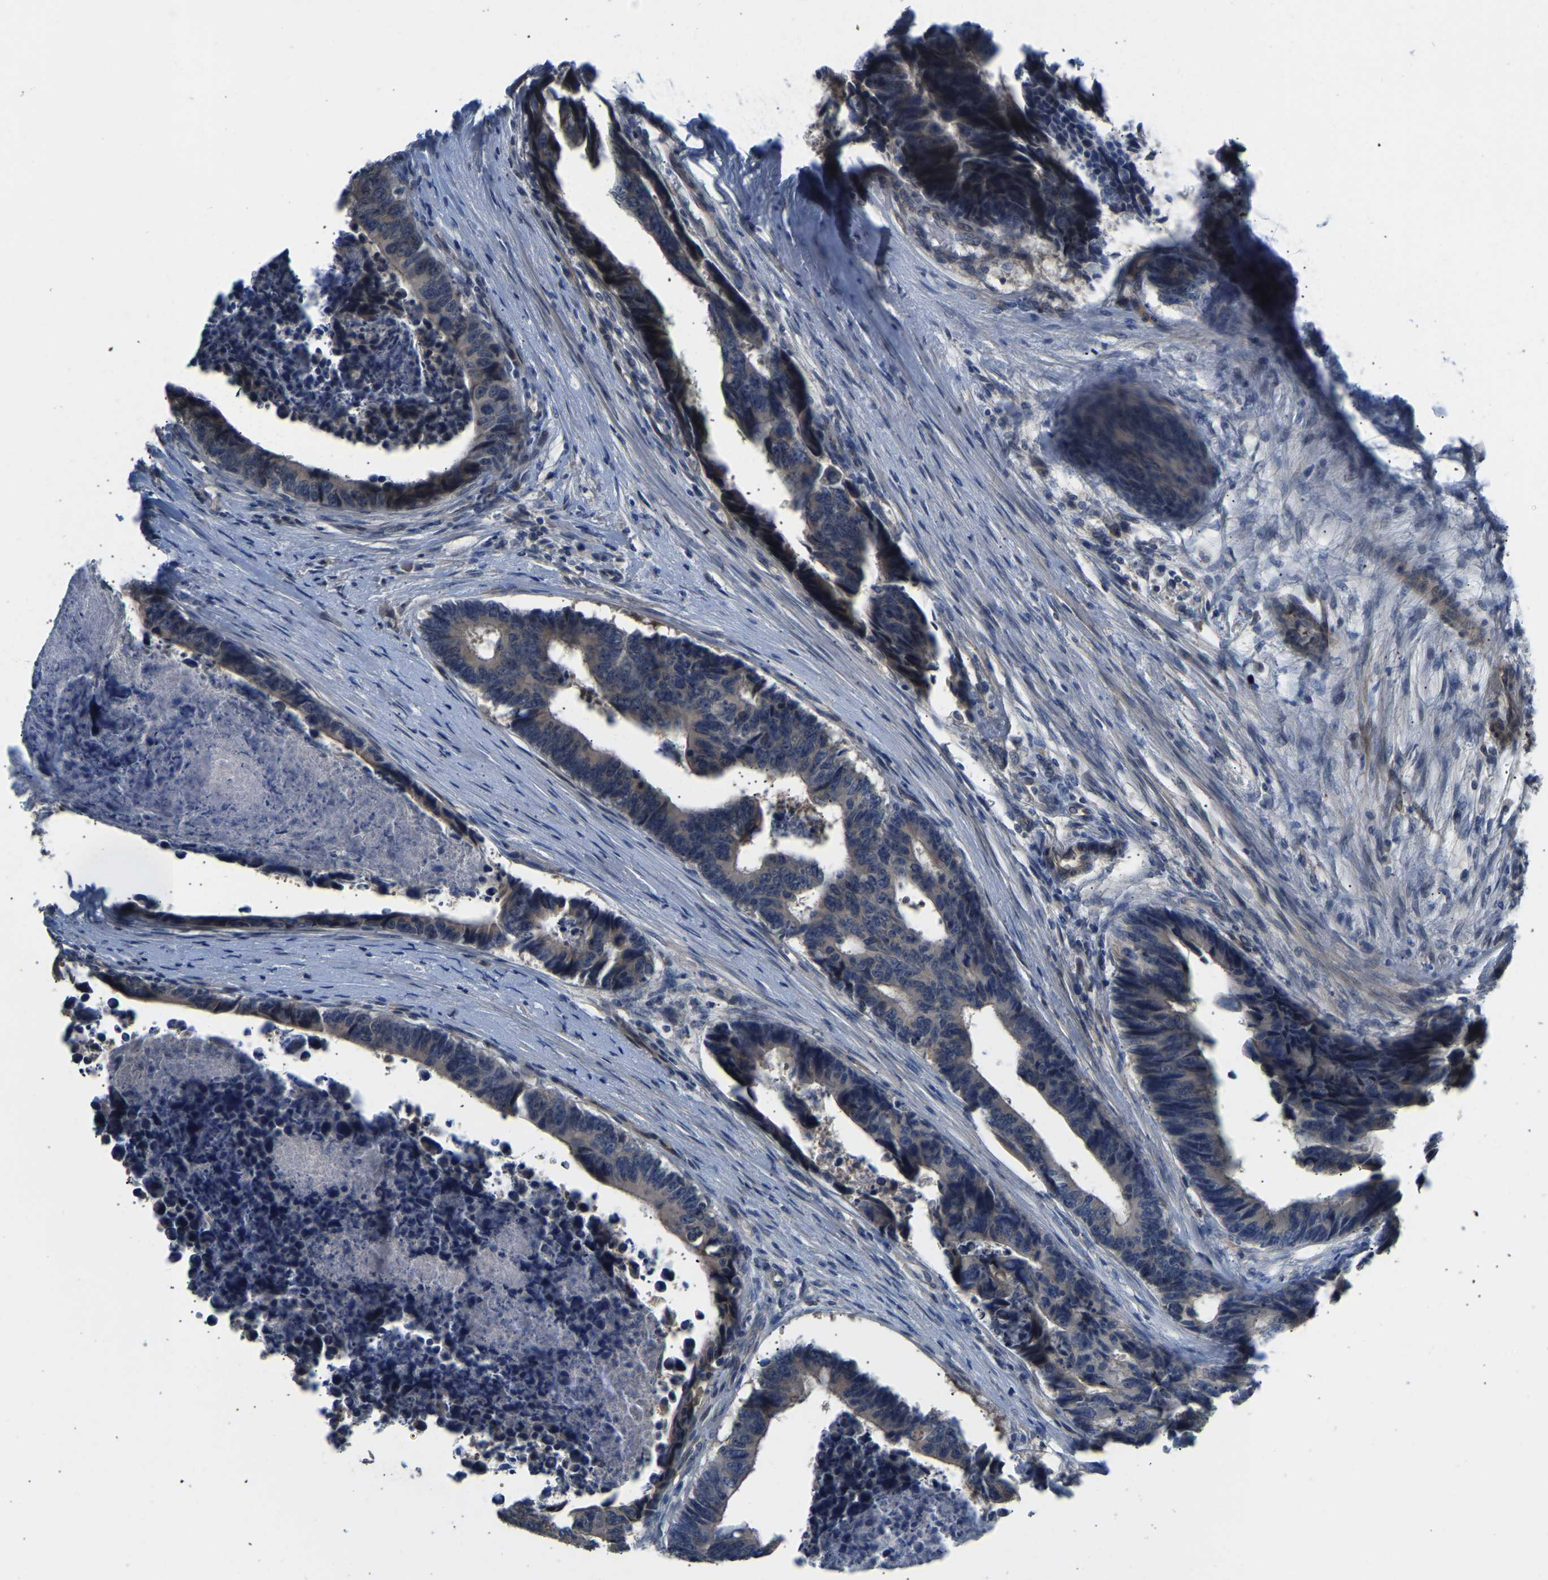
{"staining": {"intensity": "negative", "quantity": "none", "location": "none"}, "tissue": "colorectal cancer", "cell_type": "Tumor cells", "image_type": "cancer", "snomed": [{"axis": "morphology", "description": "Adenocarcinoma, NOS"}, {"axis": "topography", "description": "Rectum"}], "caption": "DAB (3,3'-diaminobenzidine) immunohistochemical staining of human colorectal cancer displays no significant staining in tumor cells.", "gene": "HIGD2B", "patient": {"sex": "male", "age": 84}}